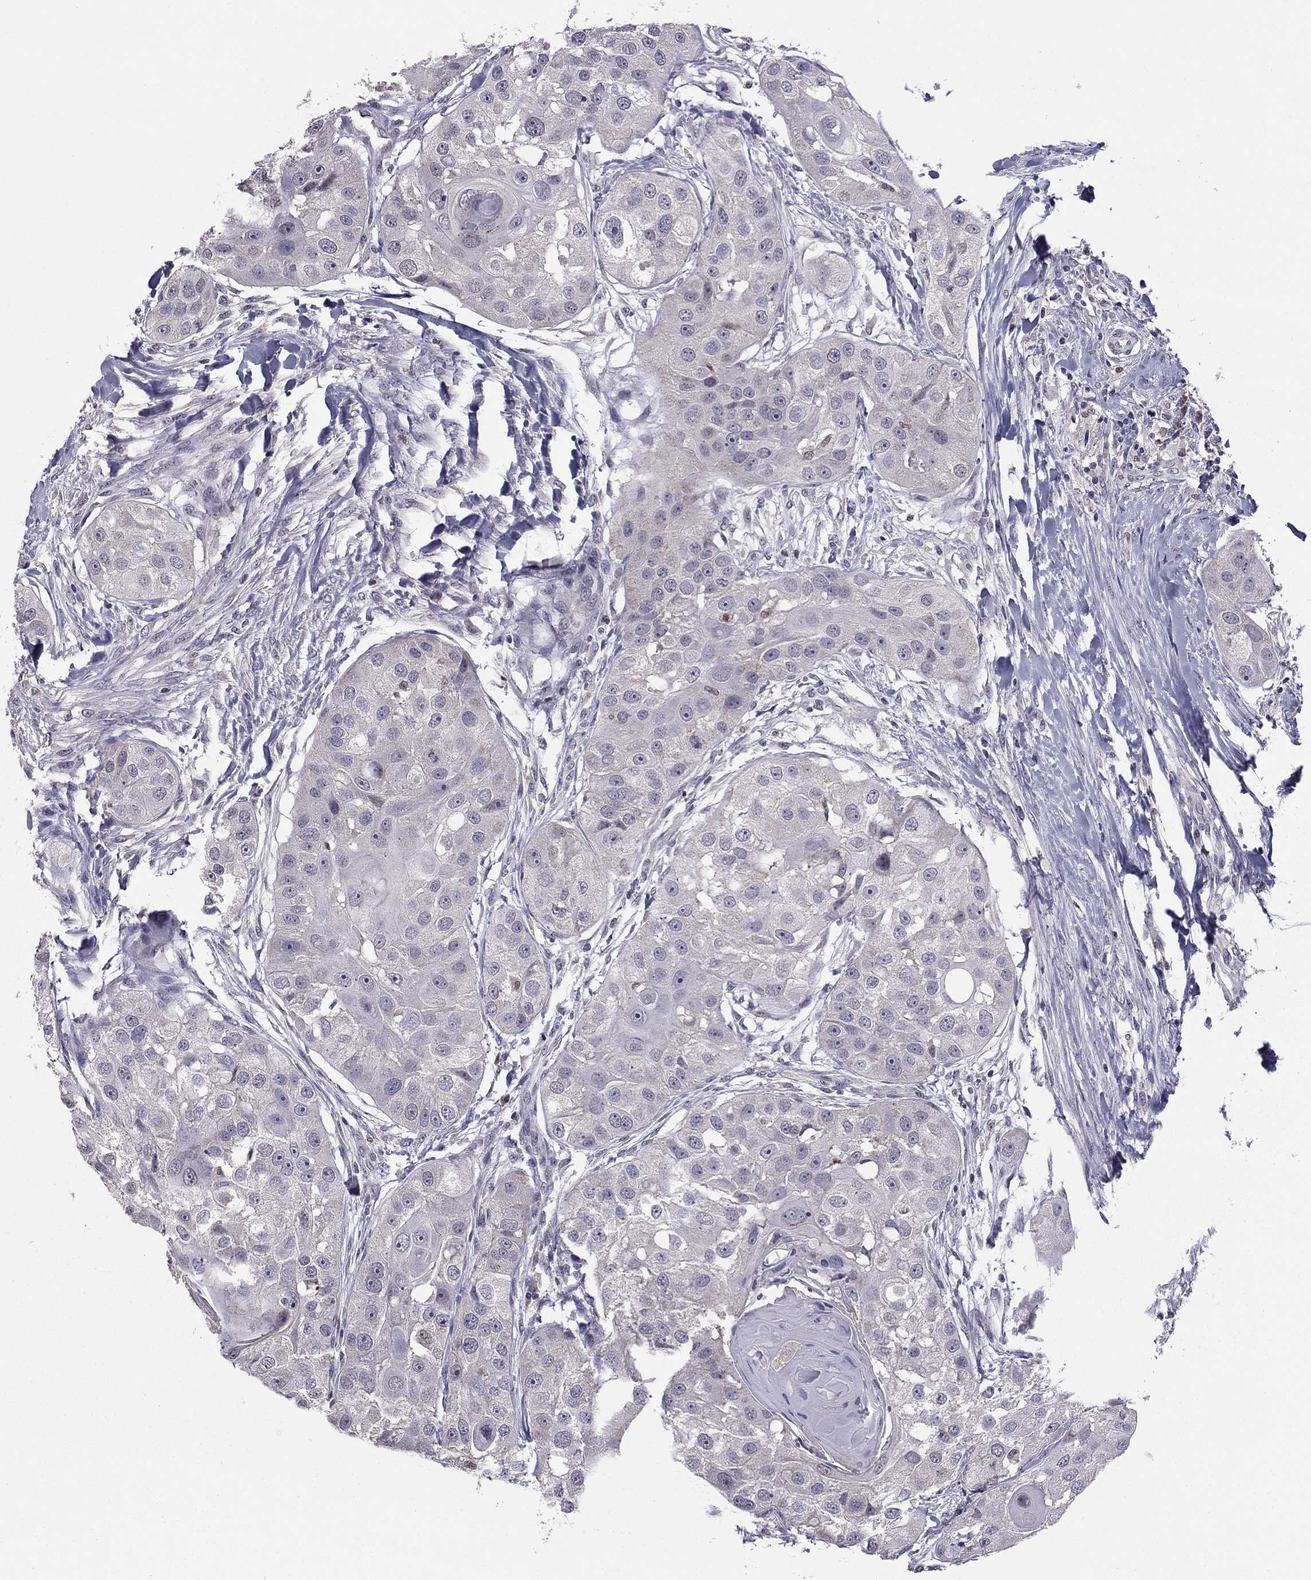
{"staining": {"intensity": "negative", "quantity": "none", "location": "none"}, "tissue": "head and neck cancer", "cell_type": "Tumor cells", "image_type": "cancer", "snomed": [{"axis": "morphology", "description": "Normal tissue, NOS"}, {"axis": "morphology", "description": "Squamous cell carcinoma, NOS"}, {"axis": "topography", "description": "Skeletal muscle"}, {"axis": "topography", "description": "Head-Neck"}], "caption": "A high-resolution image shows IHC staining of squamous cell carcinoma (head and neck), which reveals no significant expression in tumor cells.", "gene": "HCN1", "patient": {"sex": "male", "age": 51}}